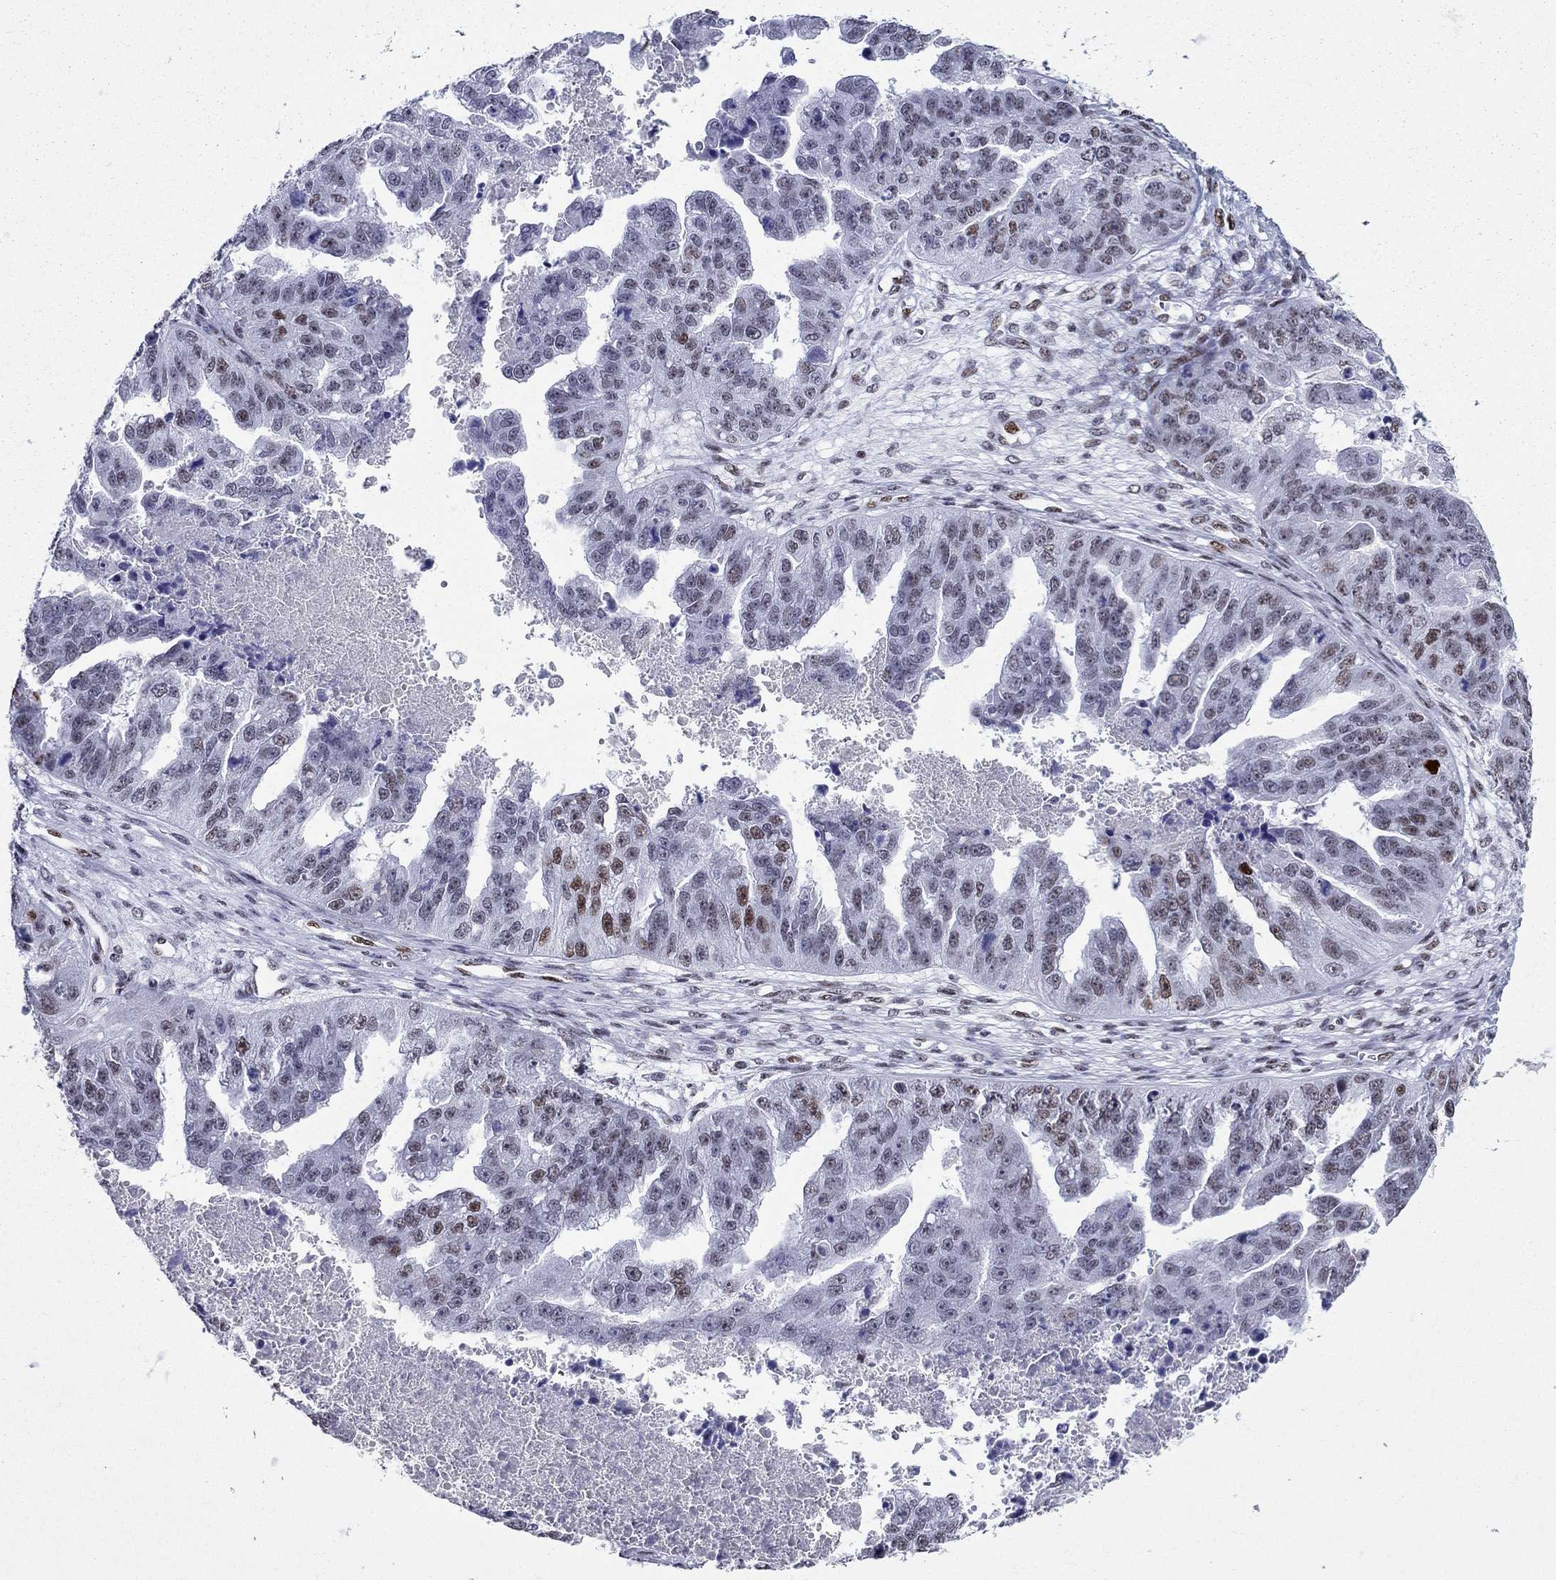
{"staining": {"intensity": "strong", "quantity": "<25%", "location": "nuclear"}, "tissue": "ovarian cancer", "cell_type": "Tumor cells", "image_type": "cancer", "snomed": [{"axis": "morphology", "description": "Cystadenocarcinoma, serous, NOS"}, {"axis": "topography", "description": "Ovary"}], "caption": "Human ovarian serous cystadenocarcinoma stained with a protein marker exhibits strong staining in tumor cells.", "gene": "PPM1G", "patient": {"sex": "female", "age": 58}}